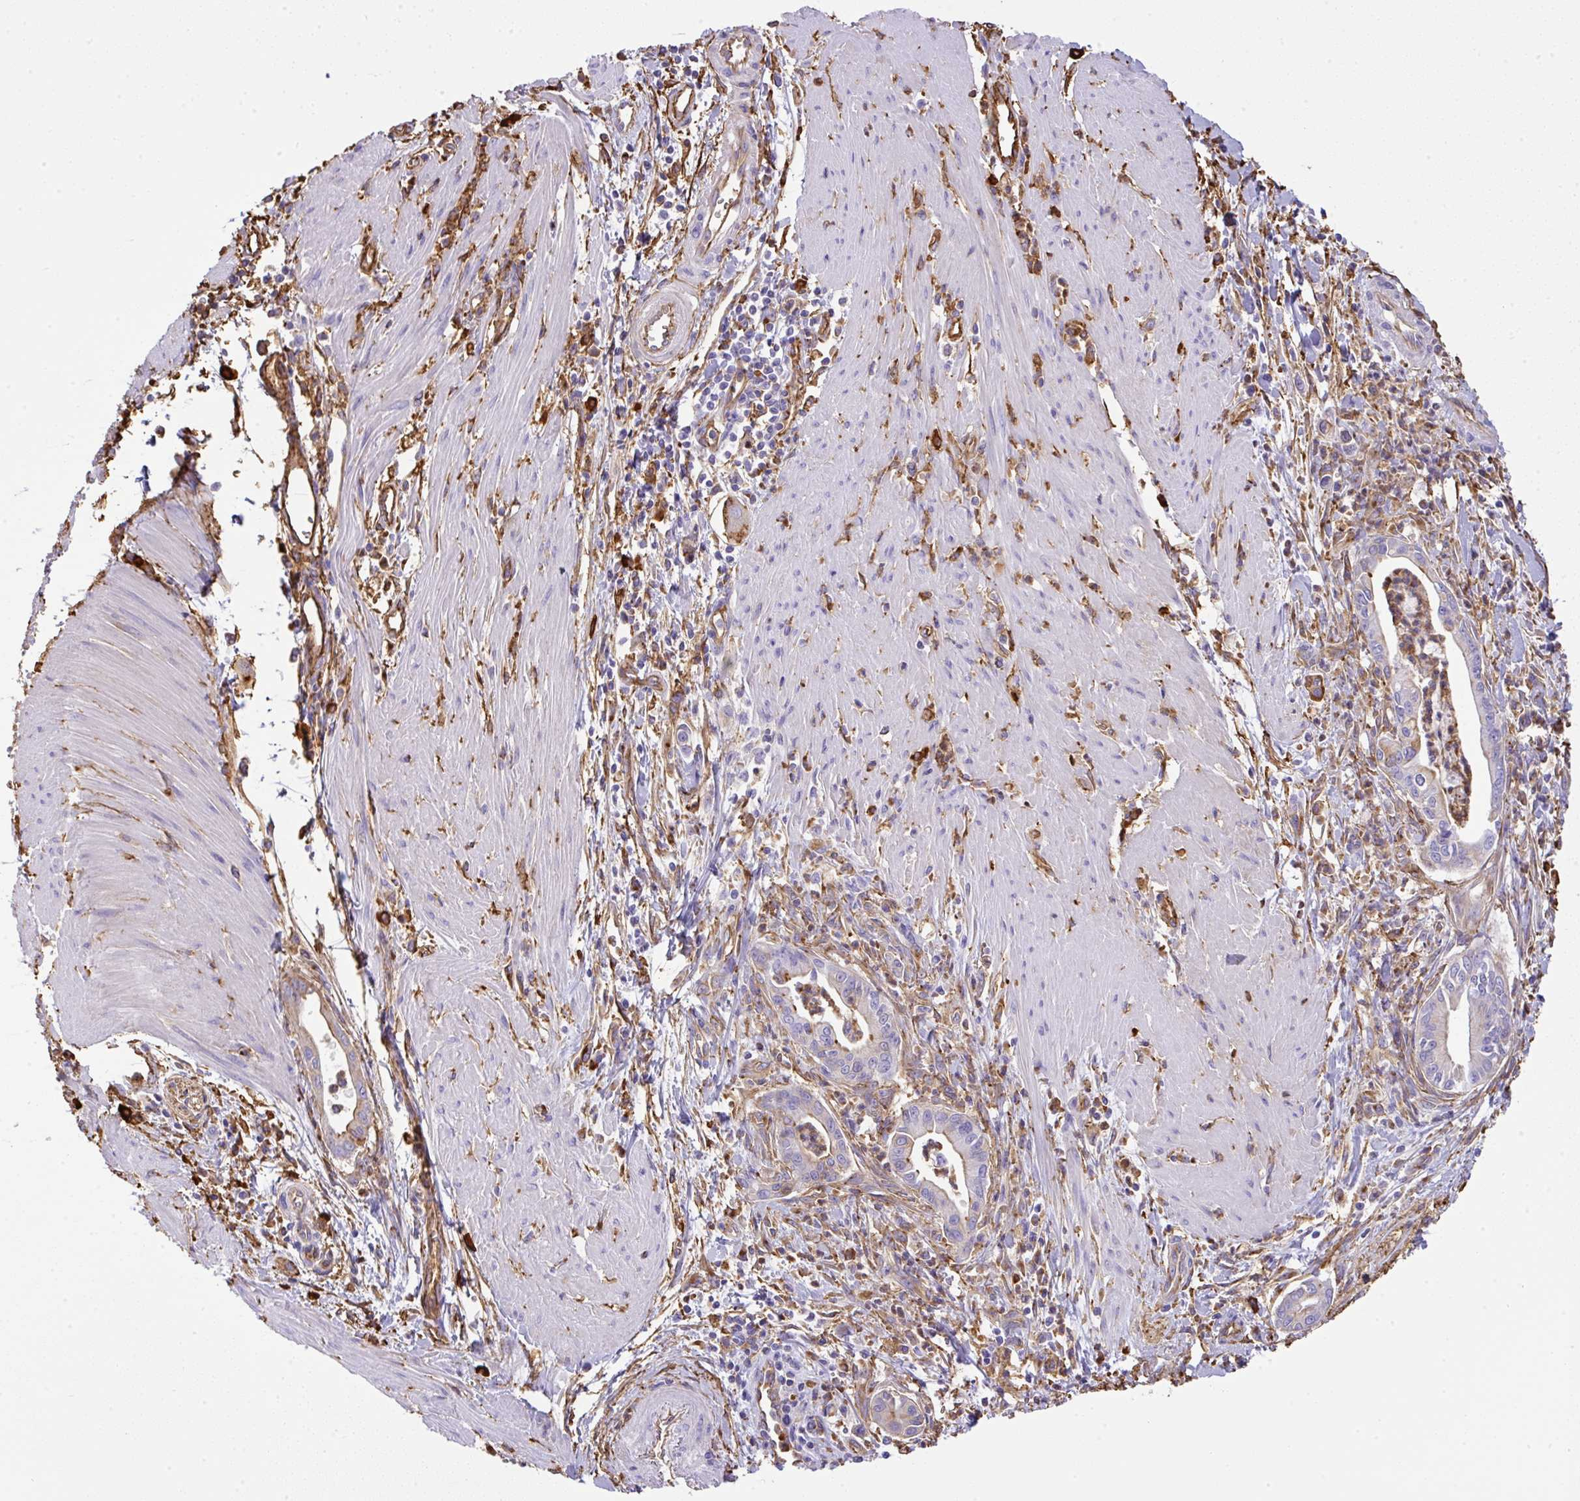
{"staining": {"intensity": "negative", "quantity": "none", "location": "none"}, "tissue": "pancreatic cancer", "cell_type": "Tumor cells", "image_type": "cancer", "snomed": [{"axis": "morphology", "description": "Adenocarcinoma, NOS"}, {"axis": "topography", "description": "Pancreas"}], "caption": "Tumor cells show no significant protein staining in pancreatic cancer (adenocarcinoma).", "gene": "MAGEB5", "patient": {"sex": "male", "age": 78}}